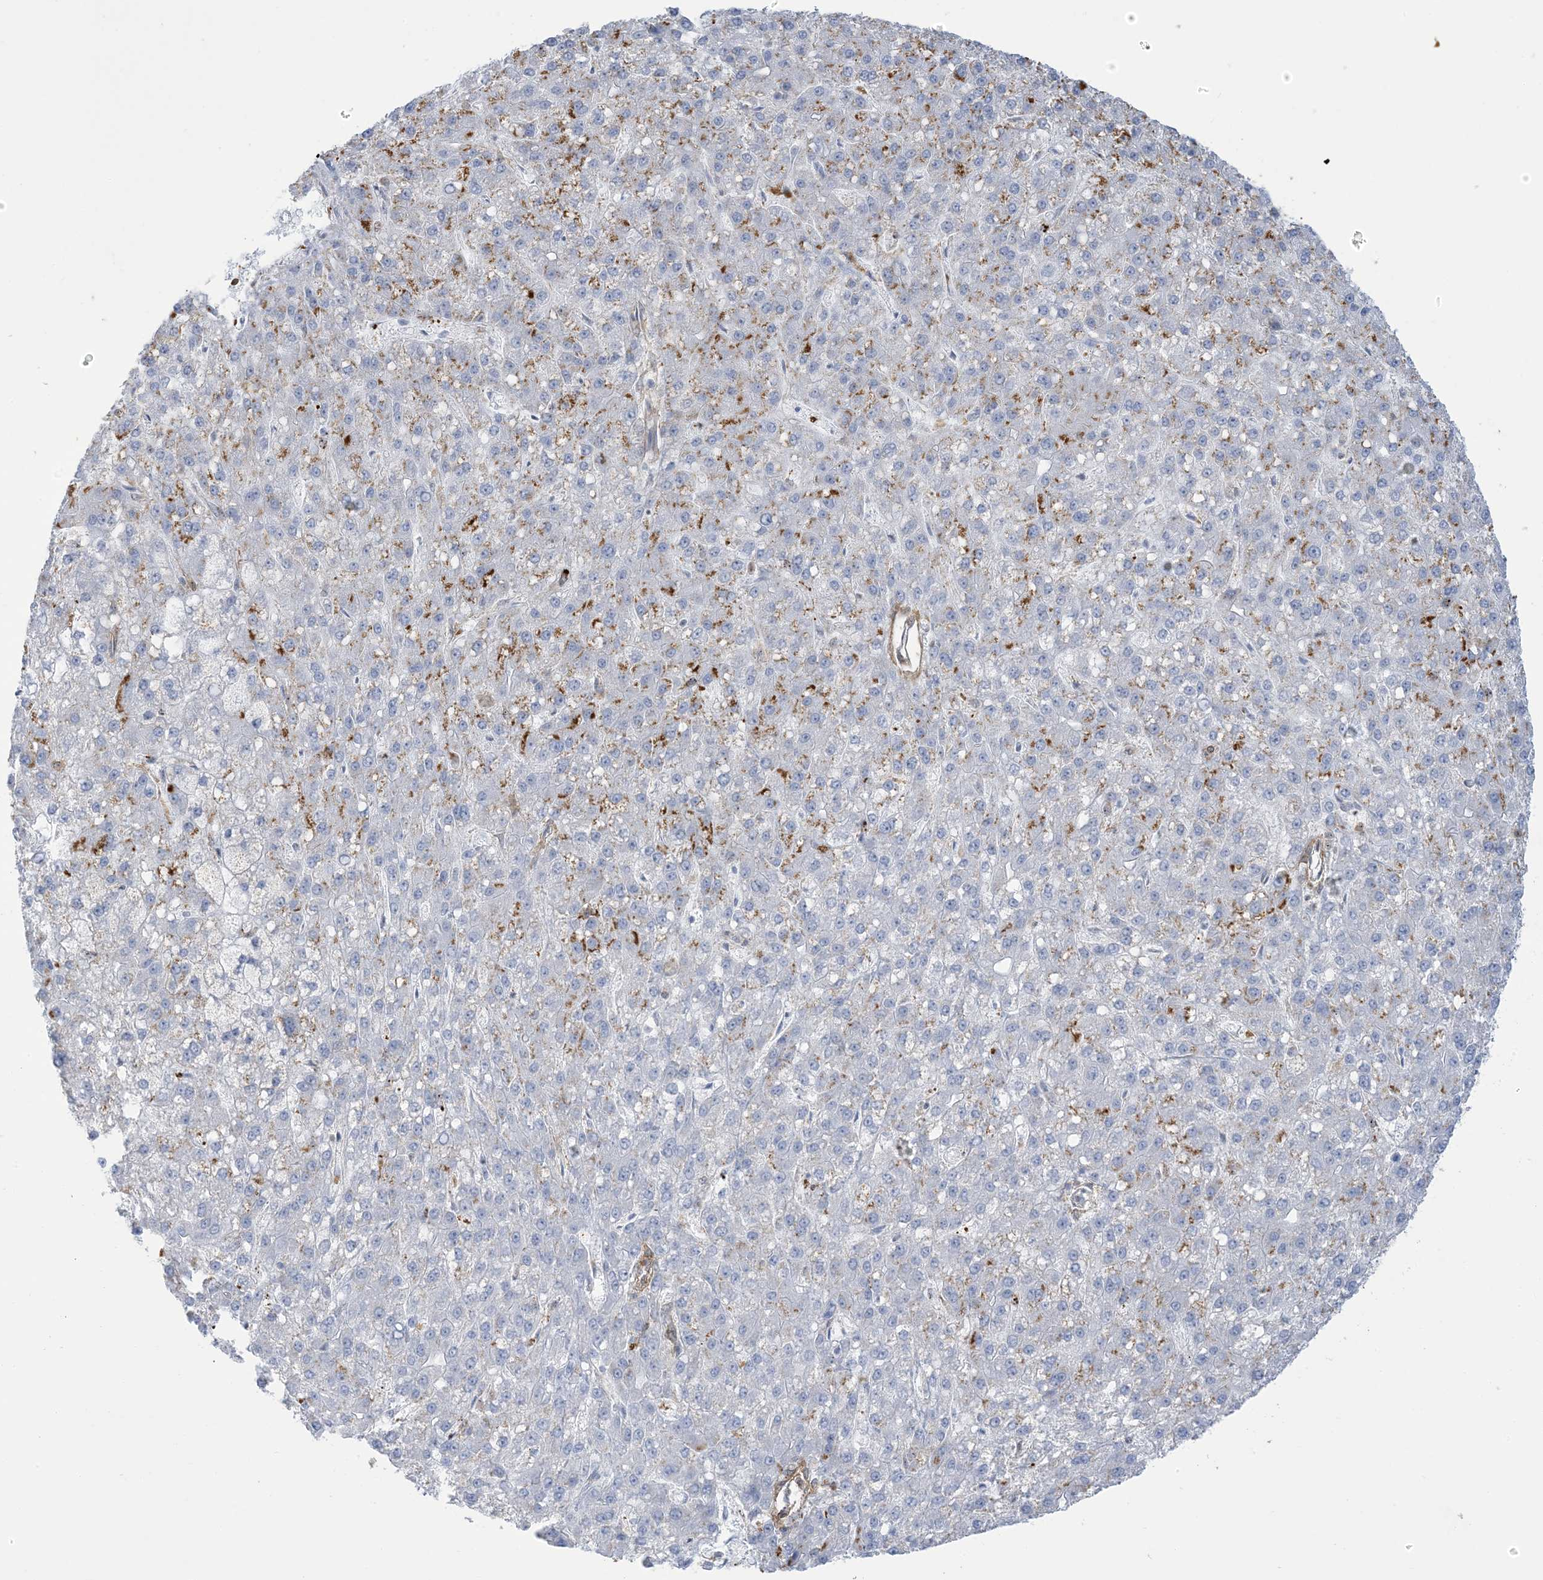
{"staining": {"intensity": "negative", "quantity": "none", "location": "none"}, "tissue": "liver cancer", "cell_type": "Tumor cells", "image_type": "cancer", "snomed": [{"axis": "morphology", "description": "Carcinoma, Hepatocellular, NOS"}, {"axis": "topography", "description": "Liver"}], "caption": "A high-resolution micrograph shows immunohistochemistry (IHC) staining of liver cancer (hepatocellular carcinoma), which shows no significant expression in tumor cells.", "gene": "ICMT", "patient": {"sex": "male", "age": 67}}